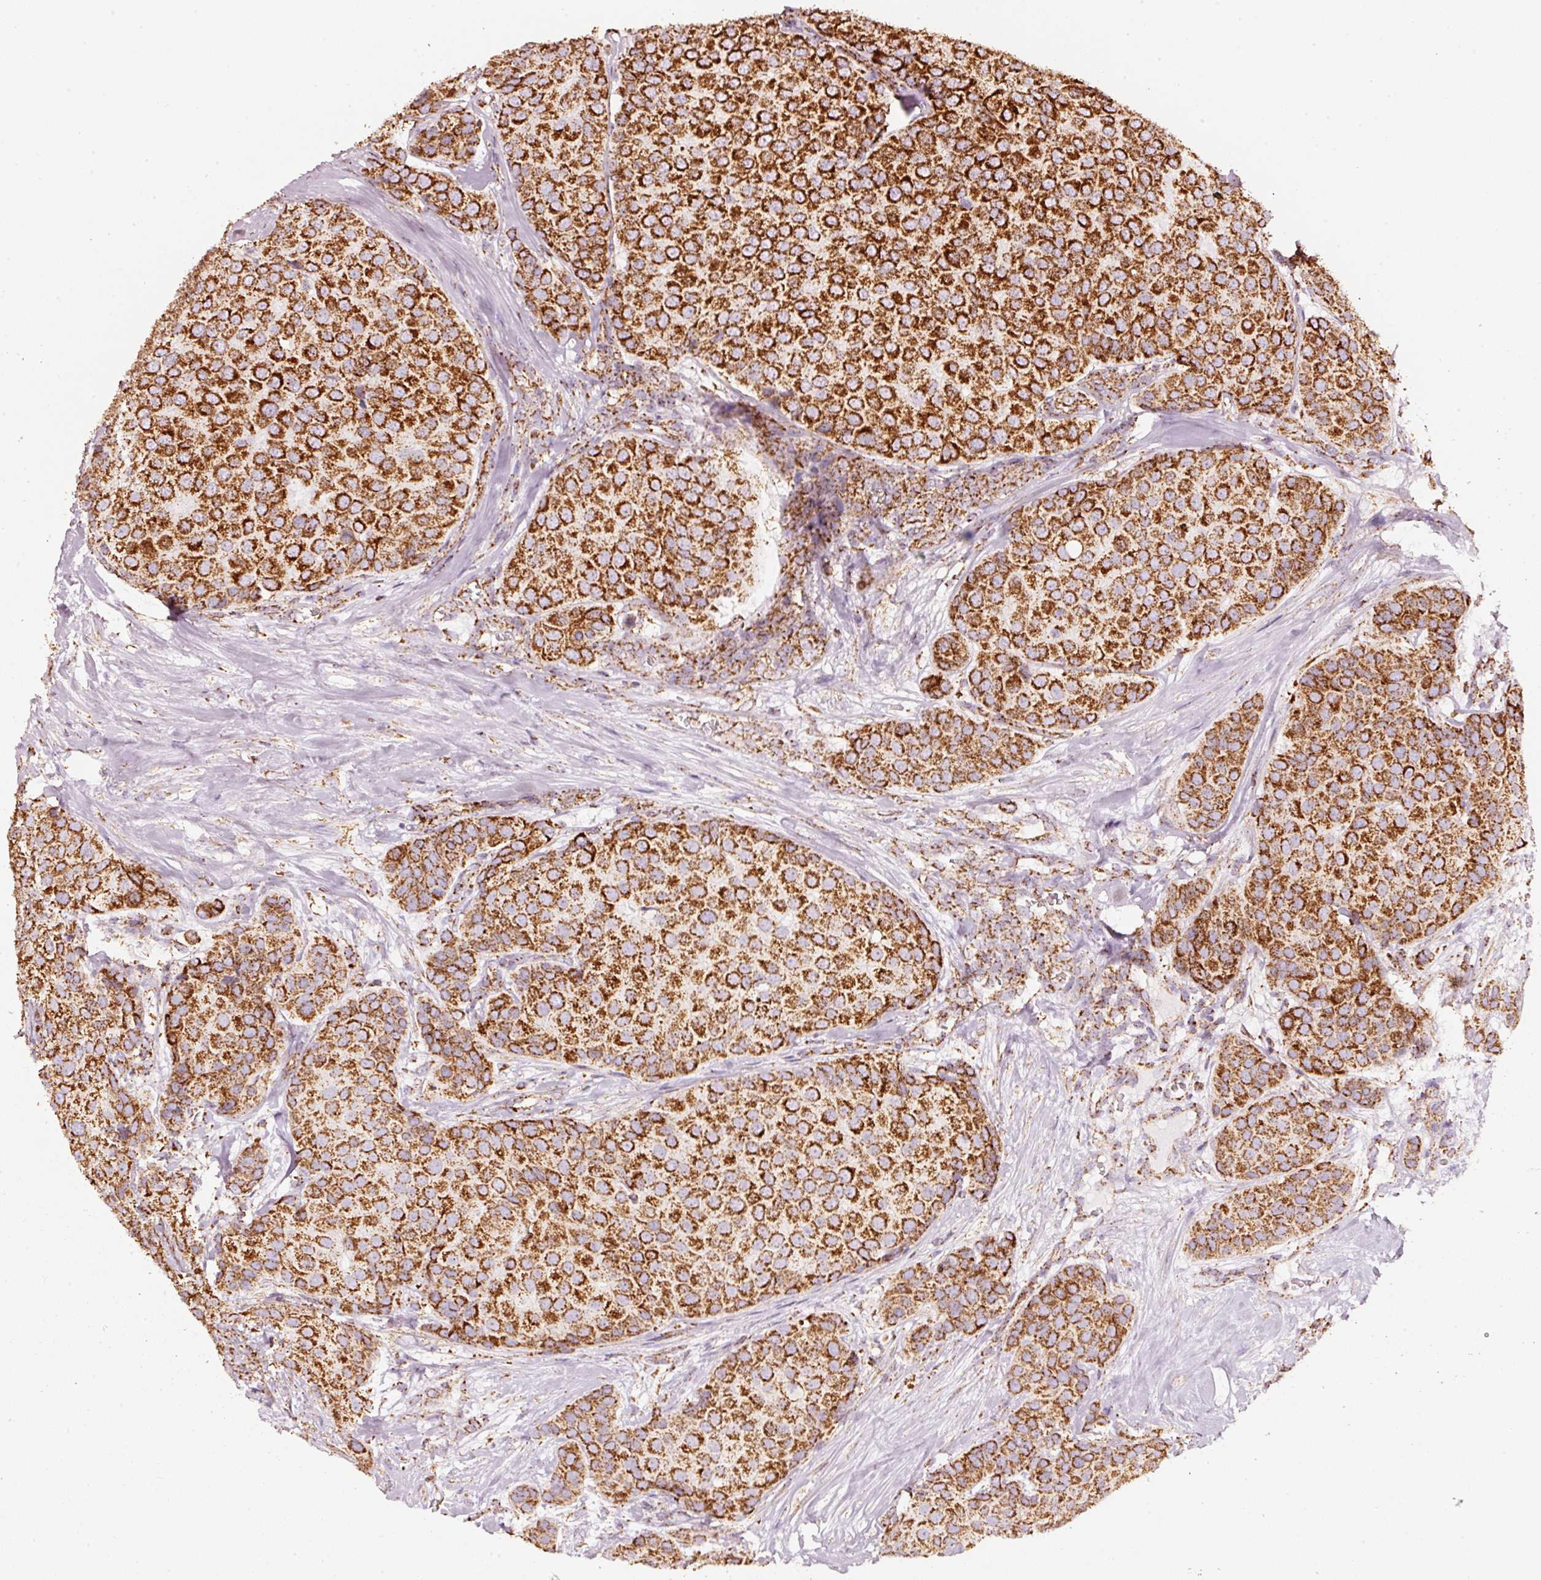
{"staining": {"intensity": "strong", "quantity": ">75%", "location": "cytoplasmic/membranous"}, "tissue": "breast cancer", "cell_type": "Tumor cells", "image_type": "cancer", "snomed": [{"axis": "morphology", "description": "Duct carcinoma"}, {"axis": "topography", "description": "Breast"}], "caption": "An image of human breast cancer stained for a protein demonstrates strong cytoplasmic/membranous brown staining in tumor cells.", "gene": "UQCRC1", "patient": {"sex": "female", "age": 70}}